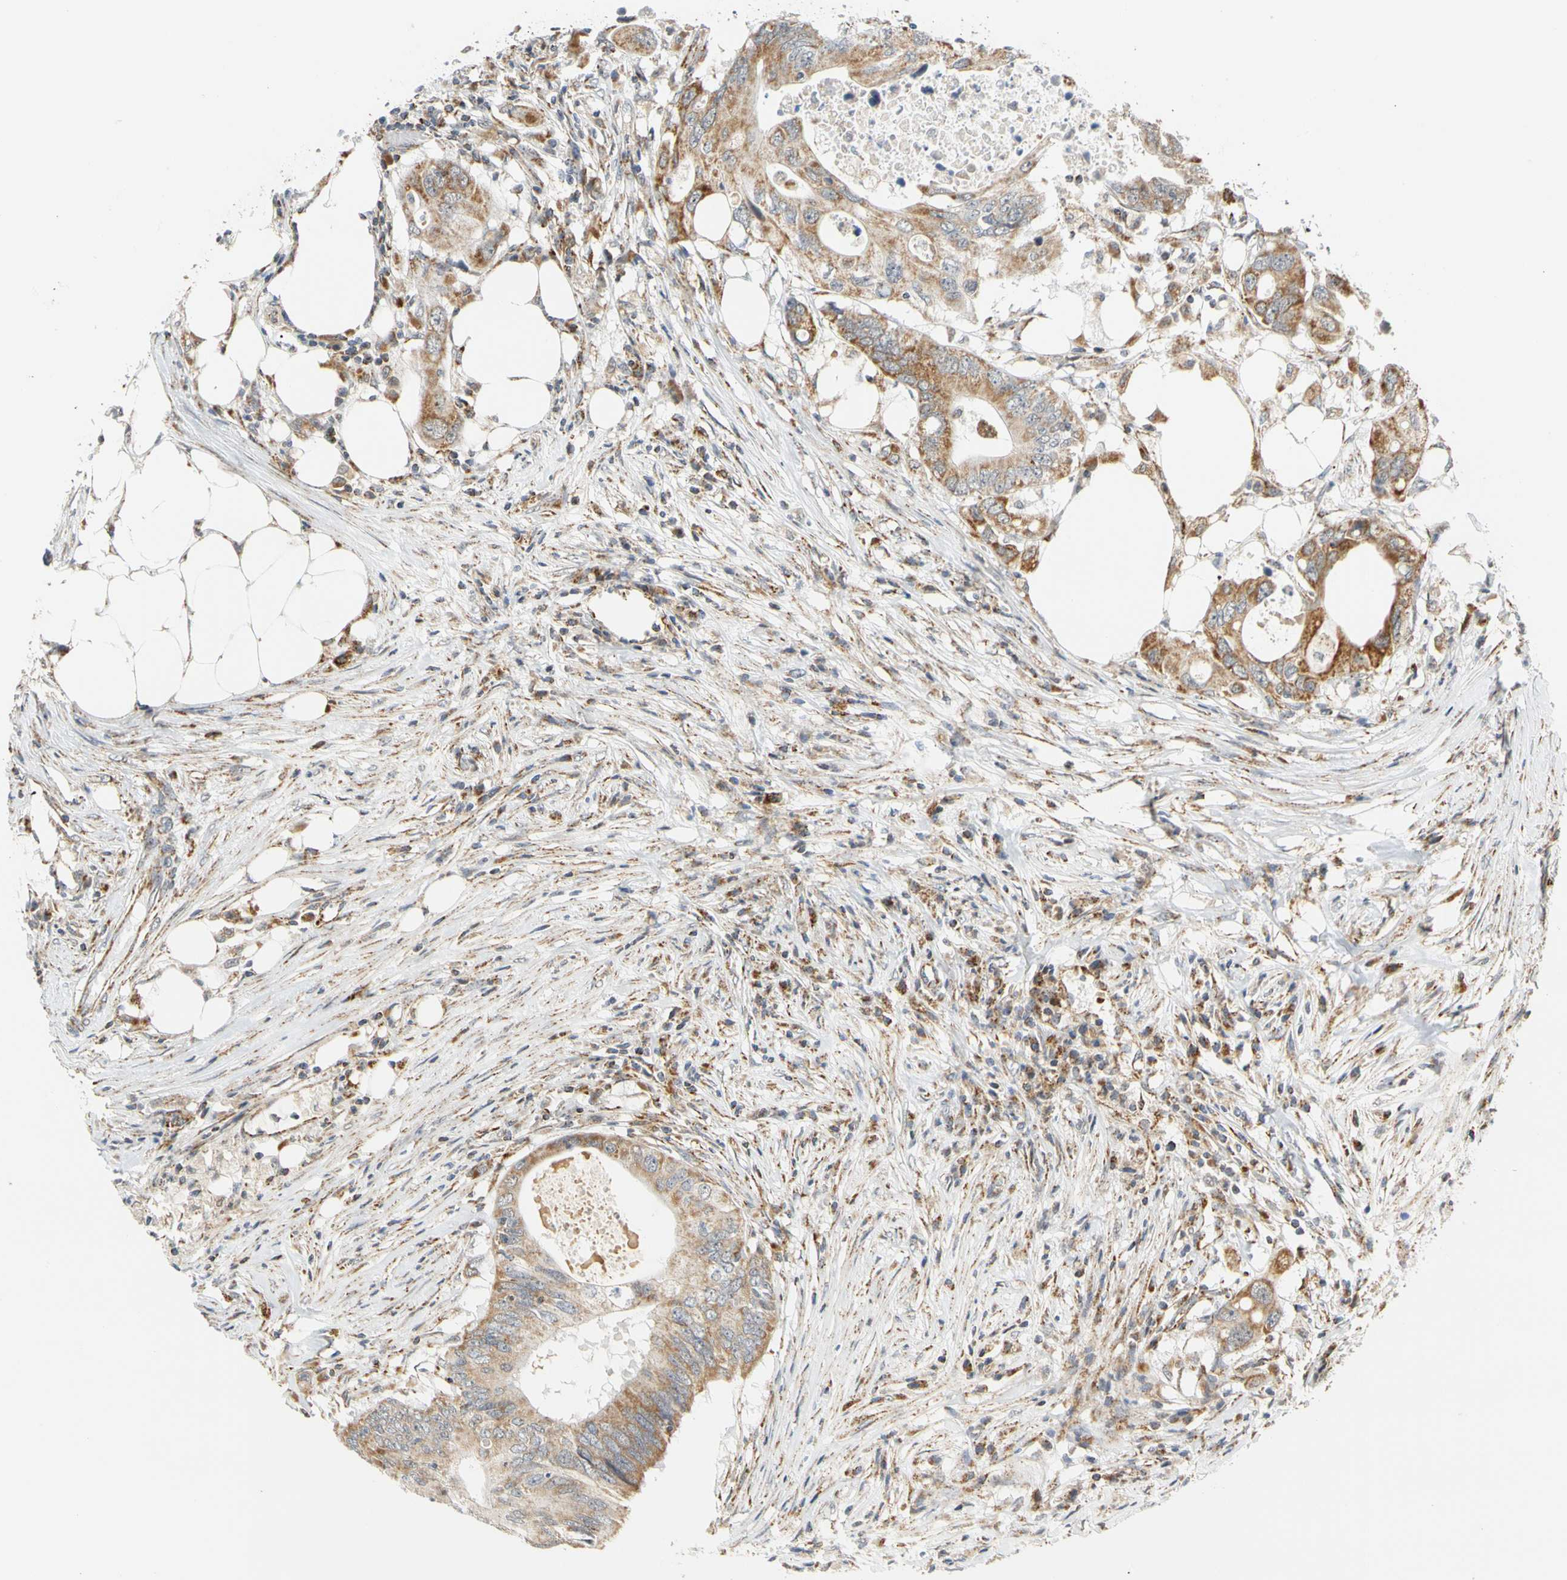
{"staining": {"intensity": "moderate", "quantity": "25%-75%", "location": "cytoplasmic/membranous"}, "tissue": "colorectal cancer", "cell_type": "Tumor cells", "image_type": "cancer", "snomed": [{"axis": "morphology", "description": "Adenocarcinoma, NOS"}, {"axis": "topography", "description": "Colon"}], "caption": "The photomicrograph demonstrates immunohistochemical staining of colorectal cancer (adenocarcinoma). There is moderate cytoplasmic/membranous staining is identified in about 25%-75% of tumor cells.", "gene": "SFXN3", "patient": {"sex": "male", "age": 71}}